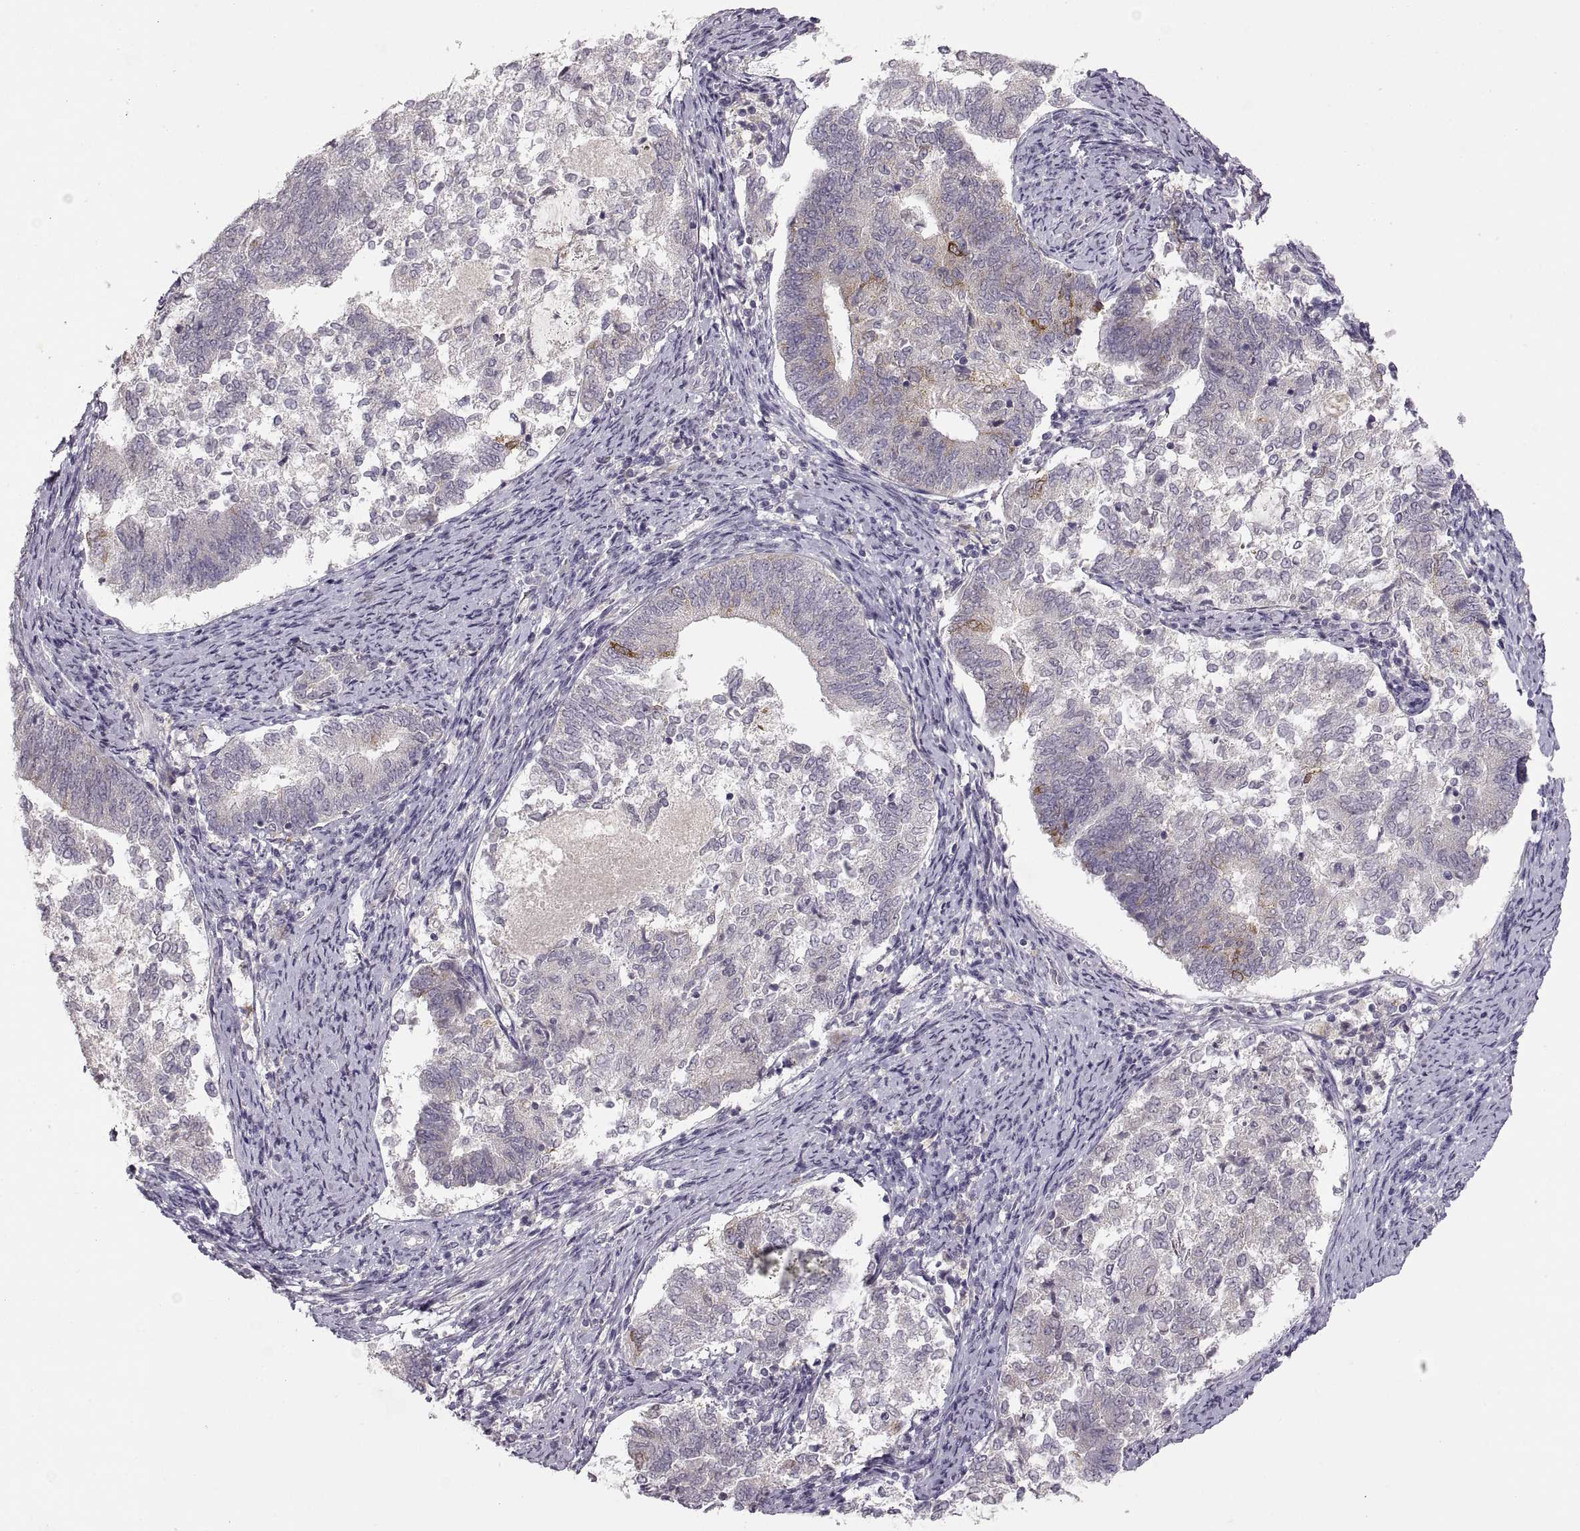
{"staining": {"intensity": "strong", "quantity": "<25%", "location": "cytoplasmic/membranous"}, "tissue": "endometrial cancer", "cell_type": "Tumor cells", "image_type": "cancer", "snomed": [{"axis": "morphology", "description": "Adenocarcinoma, NOS"}, {"axis": "topography", "description": "Endometrium"}], "caption": "Protein staining of endometrial cancer tissue shows strong cytoplasmic/membranous expression in approximately <25% of tumor cells.", "gene": "HMGCR", "patient": {"sex": "female", "age": 65}}